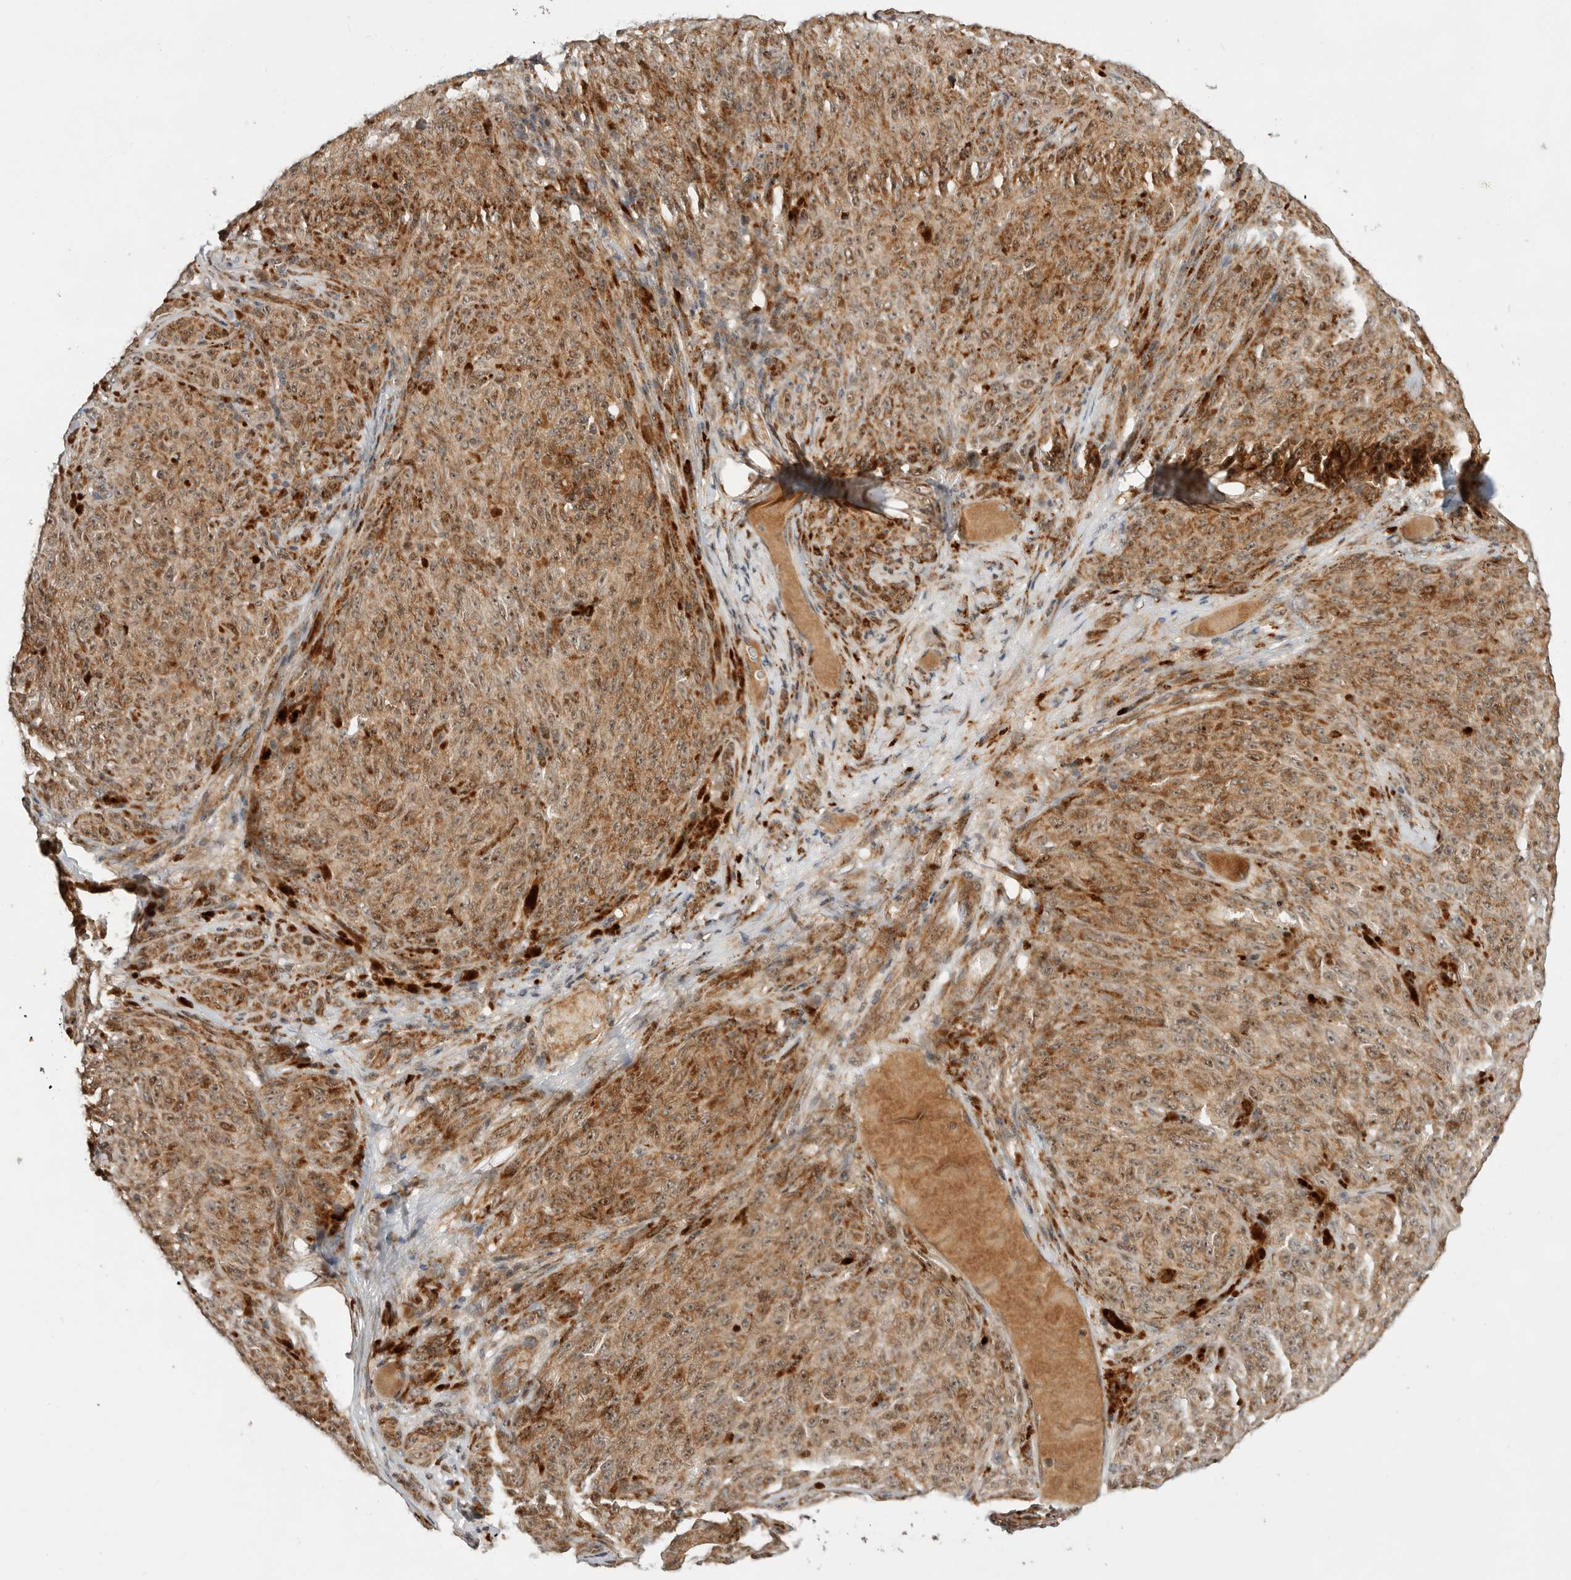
{"staining": {"intensity": "moderate", "quantity": ">75%", "location": "cytoplasmic/membranous"}, "tissue": "melanoma", "cell_type": "Tumor cells", "image_type": "cancer", "snomed": [{"axis": "morphology", "description": "Malignant melanoma, NOS"}, {"axis": "topography", "description": "Skin"}], "caption": "There is medium levels of moderate cytoplasmic/membranous expression in tumor cells of malignant melanoma, as demonstrated by immunohistochemical staining (brown color).", "gene": "CSNK1G3", "patient": {"sex": "female", "age": 82}}